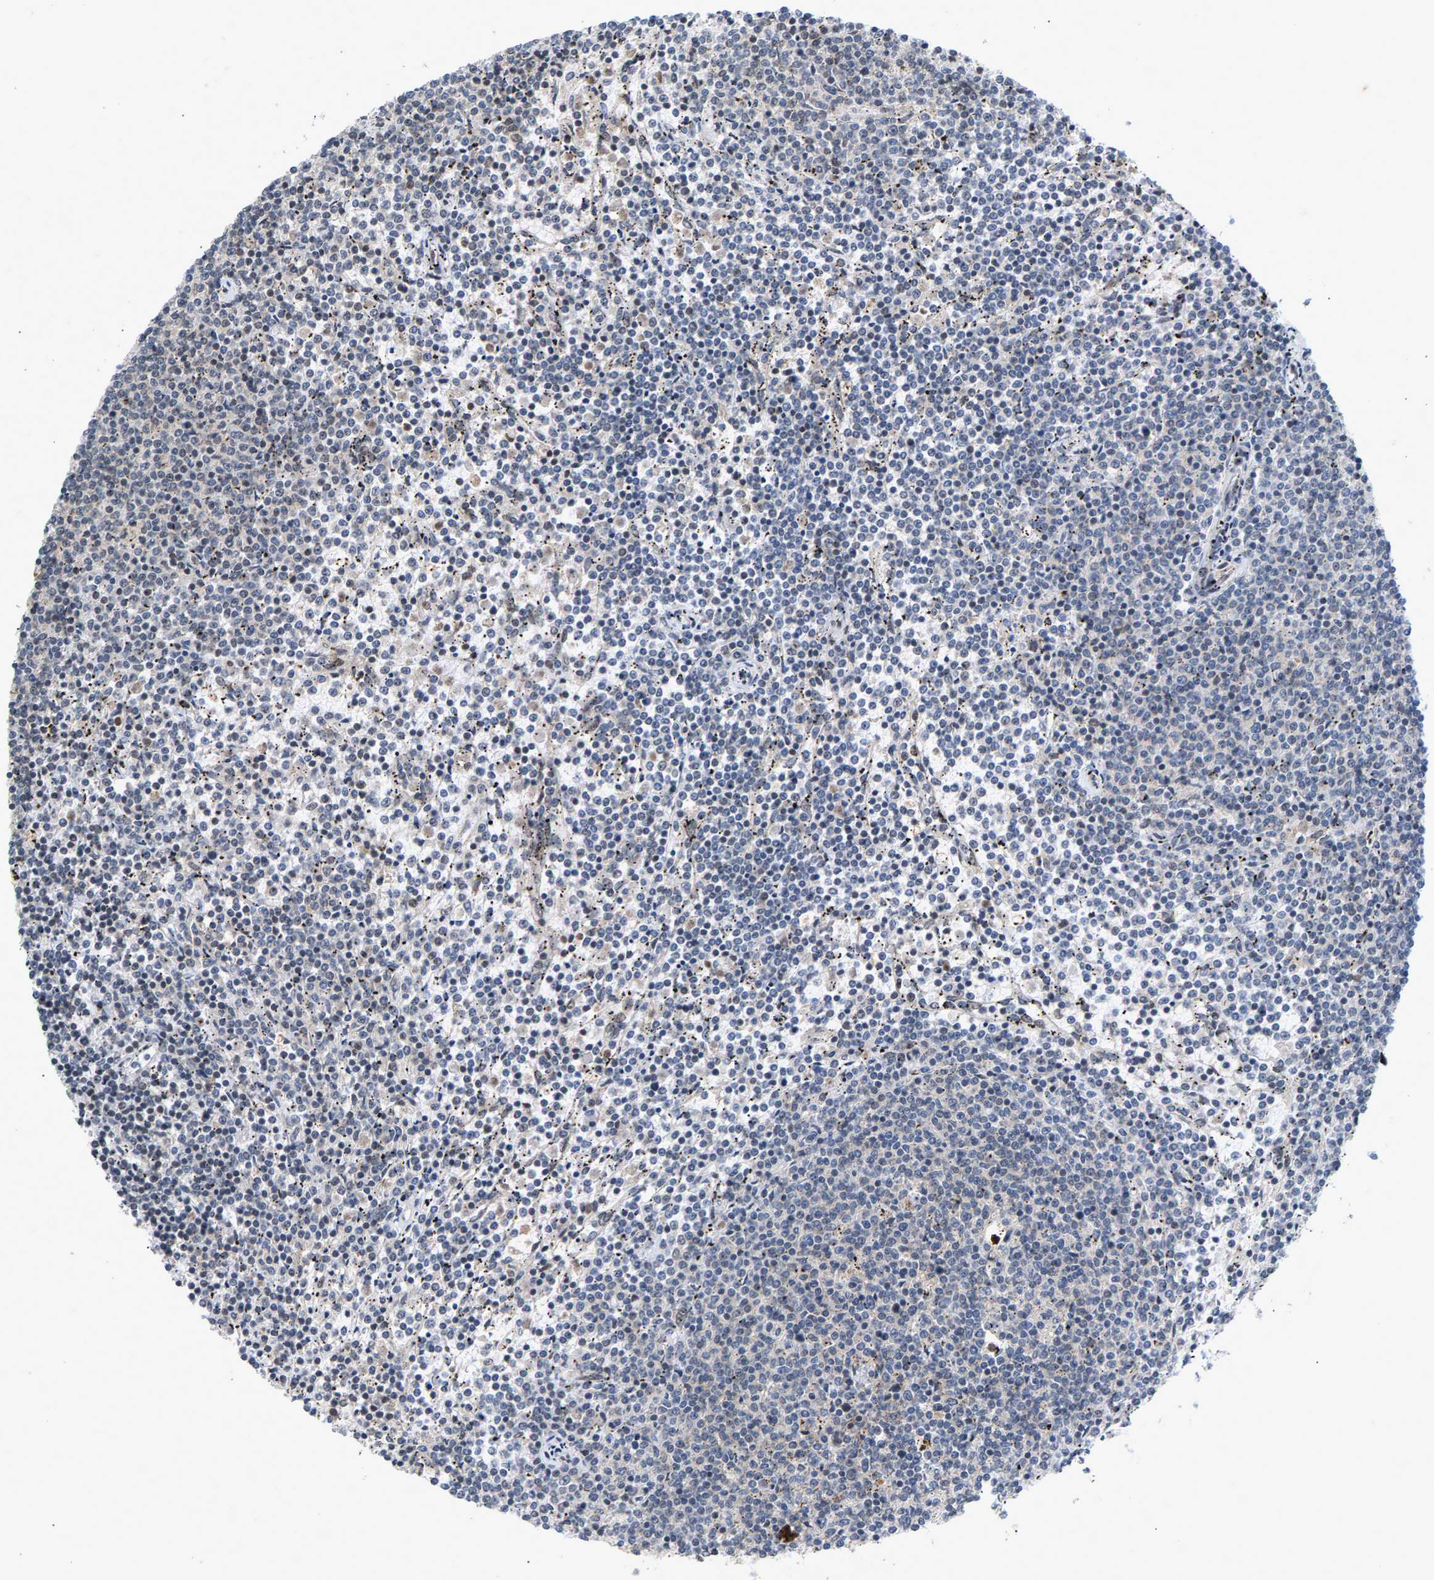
{"staining": {"intensity": "weak", "quantity": "<25%", "location": "nuclear"}, "tissue": "lymphoma", "cell_type": "Tumor cells", "image_type": "cancer", "snomed": [{"axis": "morphology", "description": "Malignant lymphoma, non-Hodgkin's type, Low grade"}, {"axis": "topography", "description": "Spleen"}], "caption": "There is no significant positivity in tumor cells of malignant lymphoma, non-Hodgkin's type (low-grade). The staining was performed using DAB (3,3'-diaminobenzidine) to visualize the protein expression in brown, while the nuclei were stained in blue with hematoxylin (Magnification: 20x).", "gene": "ZPR1", "patient": {"sex": "female", "age": 50}}